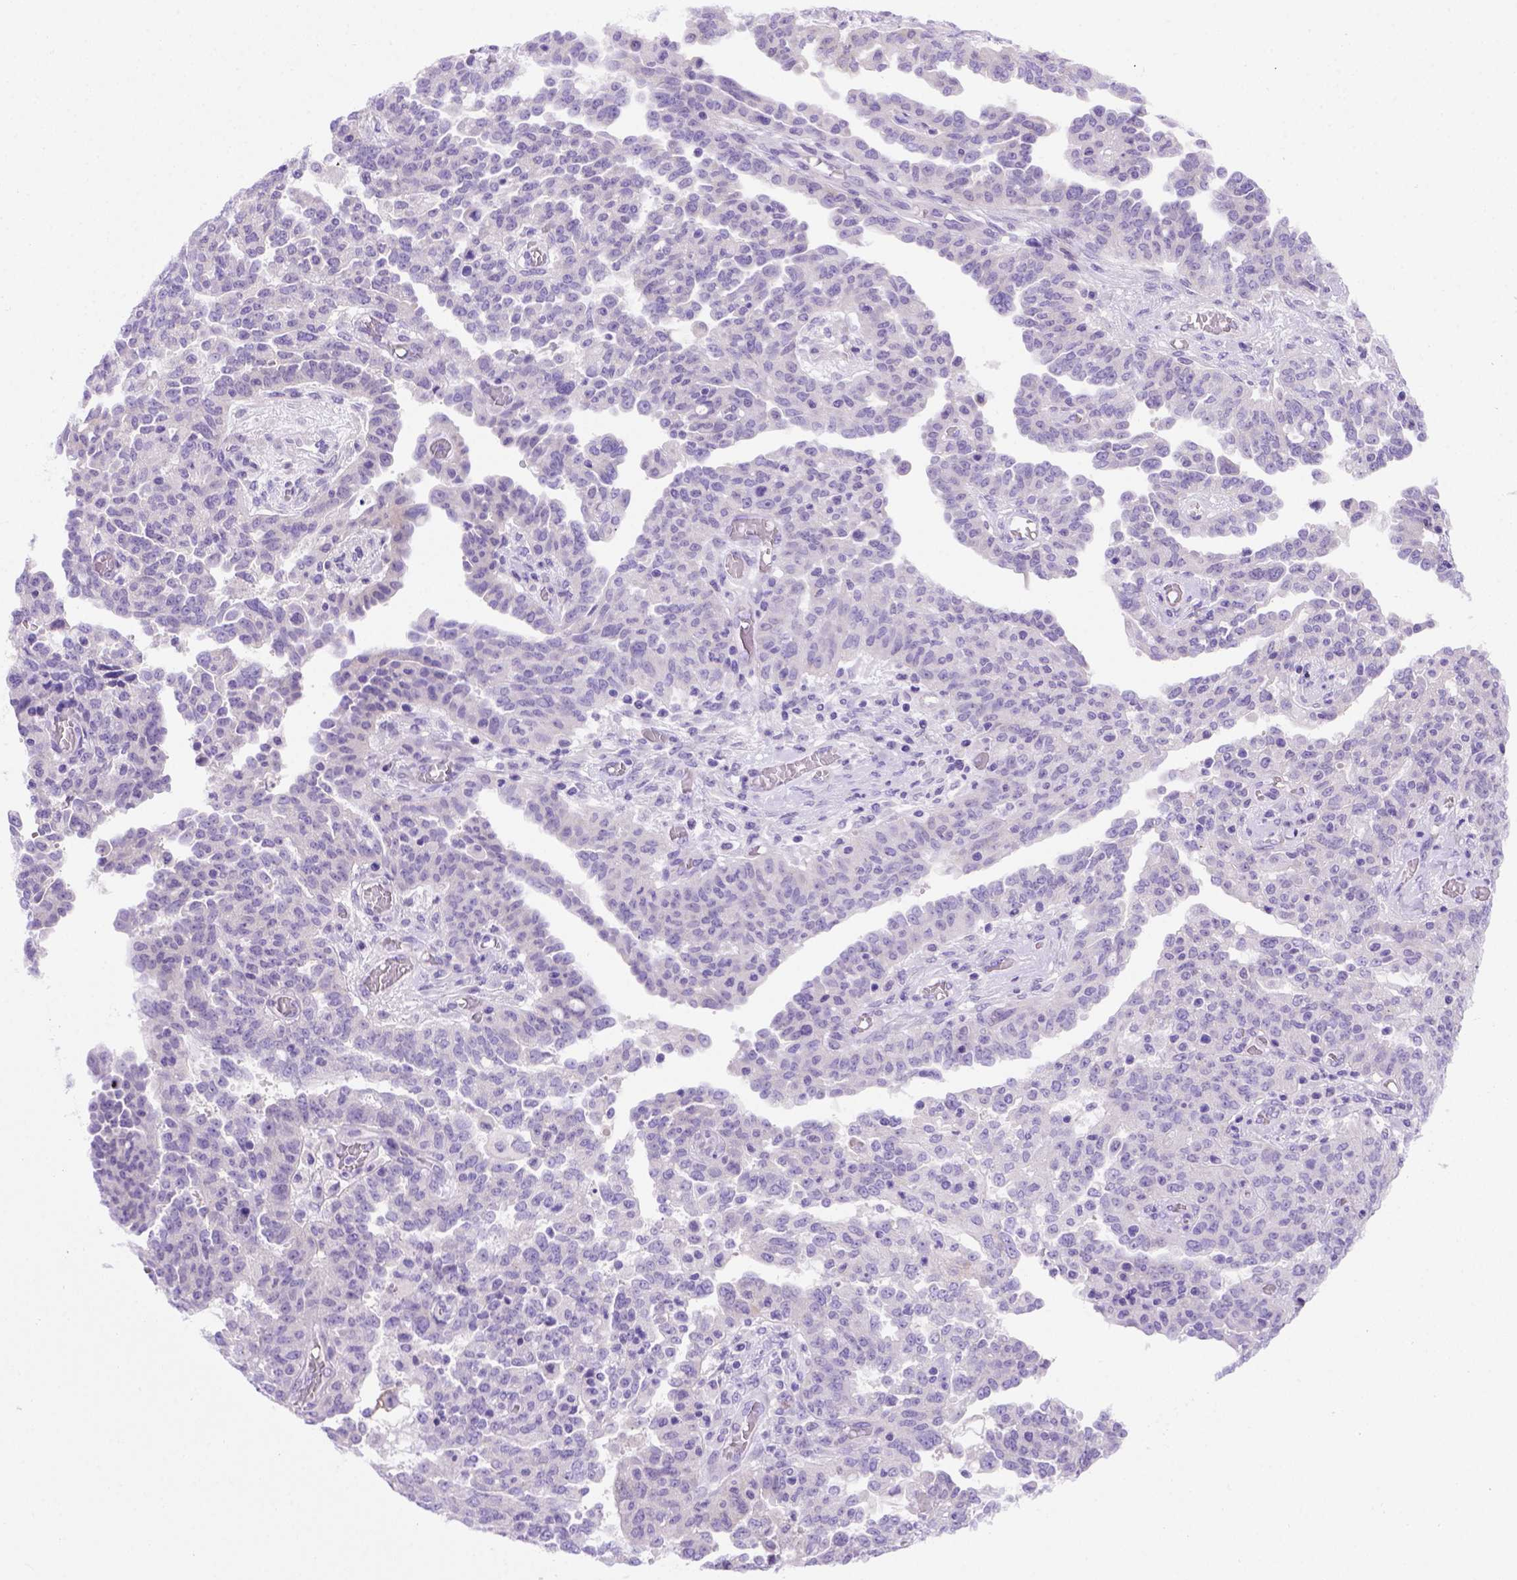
{"staining": {"intensity": "negative", "quantity": "none", "location": "none"}, "tissue": "ovarian cancer", "cell_type": "Tumor cells", "image_type": "cancer", "snomed": [{"axis": "morphology", "description": "Cystadenocarcinoma, serous, NOS"}, {"axis": "topography", "description": "Ovary"}], "caption": "Protein analysis of ovarian serous cystadenocarcinoma exhibits no significant expression in tumor cells.", "gene": "FOXI1", "patient": {"sex": "female", "age": 67}}